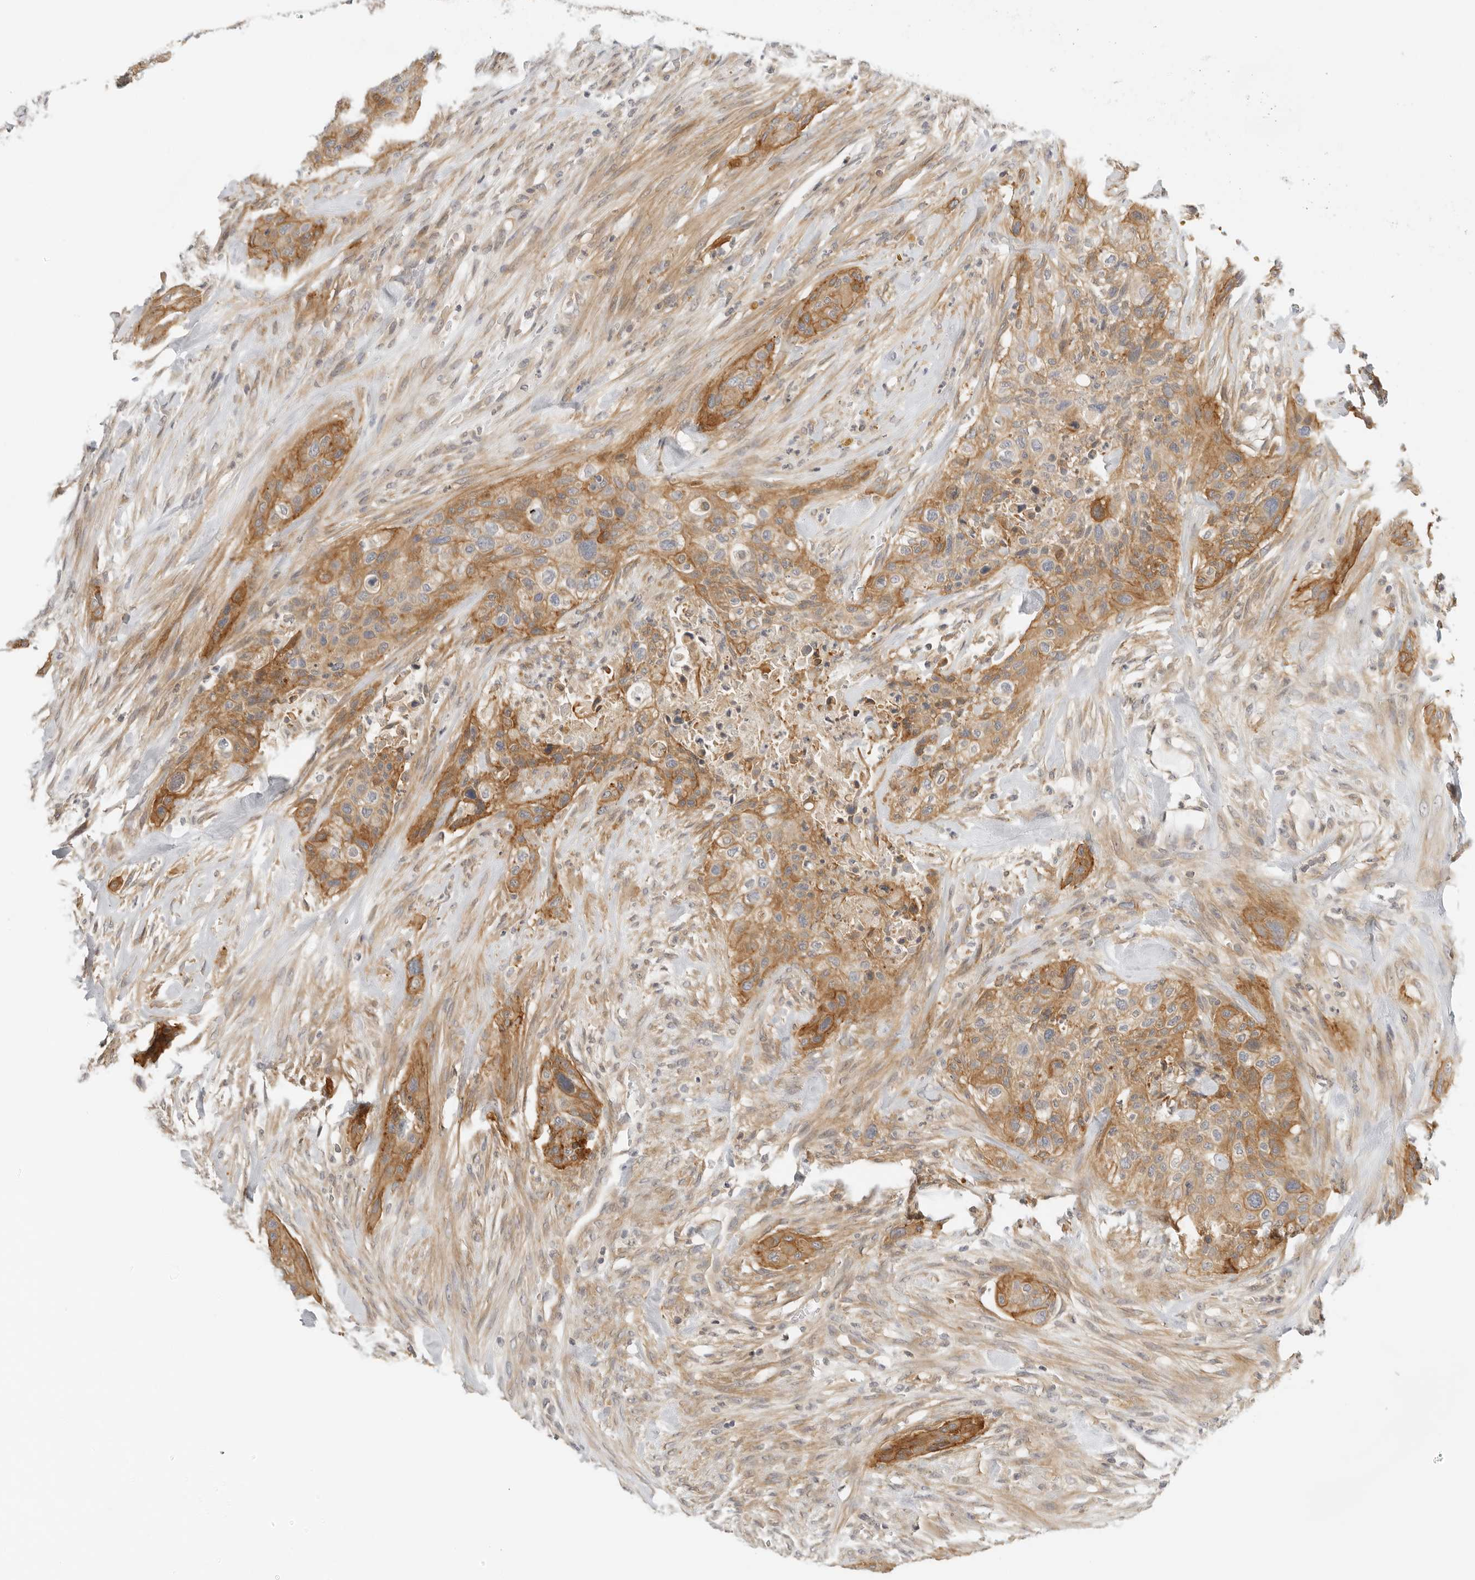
{"staining": {"intensity": "moderate", "quantity": ">75%", "location": "cytoplasmic/membranous"}, "tissue": "urothelial cancer", "cell_type": "Tumor cells", "image_type": "cancer", "snomed": [{"axis": "morphology", "description": "Urothelial carcinoma, High grade"}, {"axis": "topography", "description": "Urinary bladder"}], "caption": "There is medium levels of moderate cytoplasmic/membranous staining in tumor cells of high-grade urothelial carcinoma, as demonstrated by immunohistochemical staining (brown color).", "gene": "OSCP1", "patient": {"sex": "male", "age": 35}}